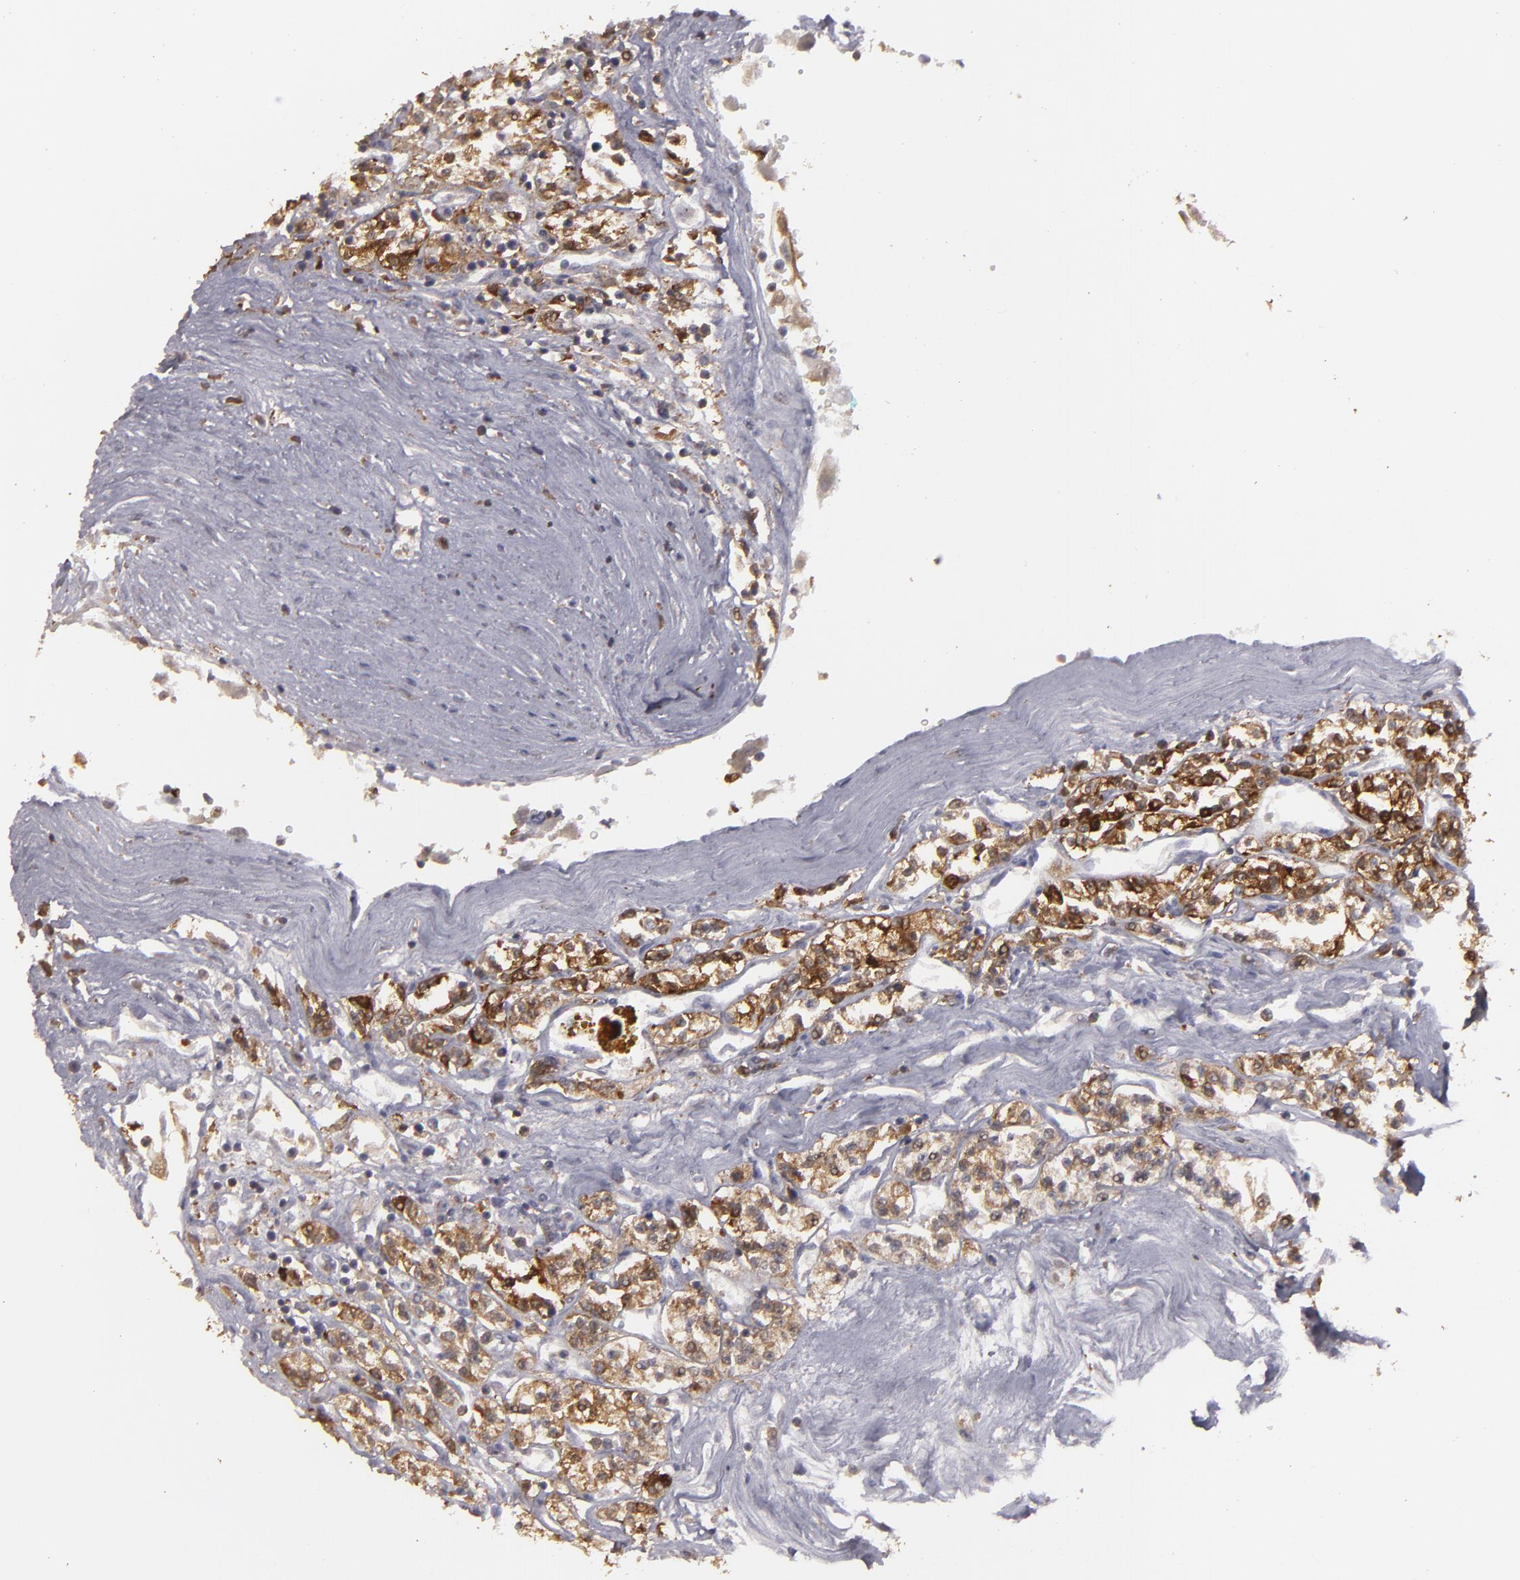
{"staining": {"intensity": "strong", "quantity": ">75%", "location": "cytoplasmic/membranous"}, "tissue": "renal cancer", "cell_type": "Tumor cells", "image_type": "cancer", "snomed": [{"axis": "morphology", "description": "Adenocarcinoma, NOS"}, {"axis": "topography", "description": "Kidney"}], "caption": "This is an image of IHC staining of renal adenocarcinoma, which shows strong staining in the cytoplasmic/membranous of tumor cells.", "gene": "SEMA3G", "patient": {"sex": "female", "age": 76}}